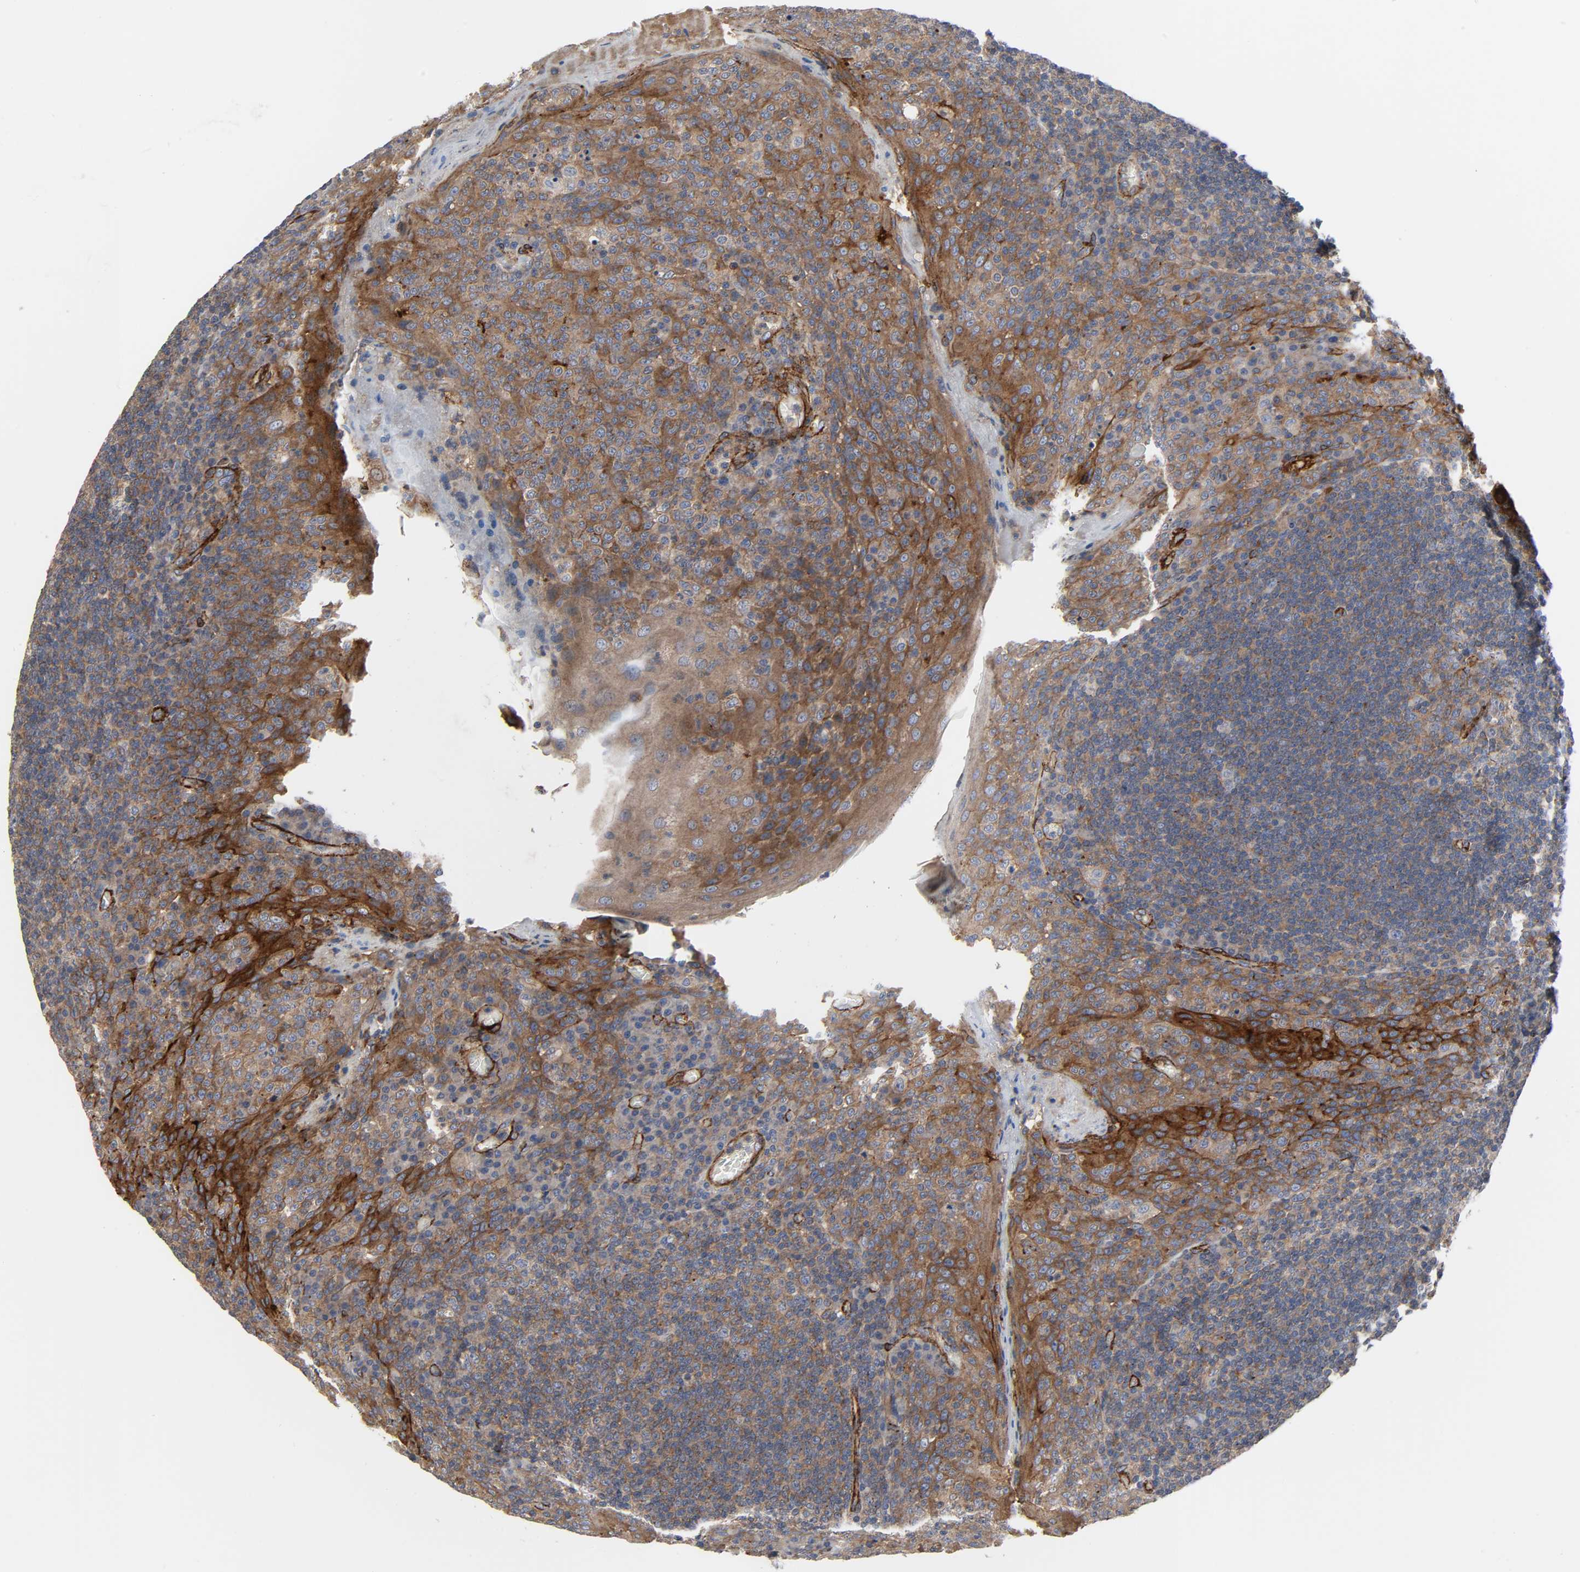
{"staining": {"intensity": "moderate", "quantity": ">75%", "location": "cytoplasmic/membranous"}, "tissue": "tonsil", "cell_type": "Germinal center cells", "image_type": "normal", "snomed": [{"axis": "morphology", "description": "Normal tissue, NOS"}, {"axis": "topography", "description": "Tonsil"}], "caption": "This micrograph exhibits normal tonsil stained with immunohistochemistry to label a protein in brown. The cytoplasmic/membranous of germinal center cells show moderate positivity for the protein. Nuclei are counter-stained blue.", "gene": "ARHGAP1", "patient": {"sex": "male", "age": 17}}